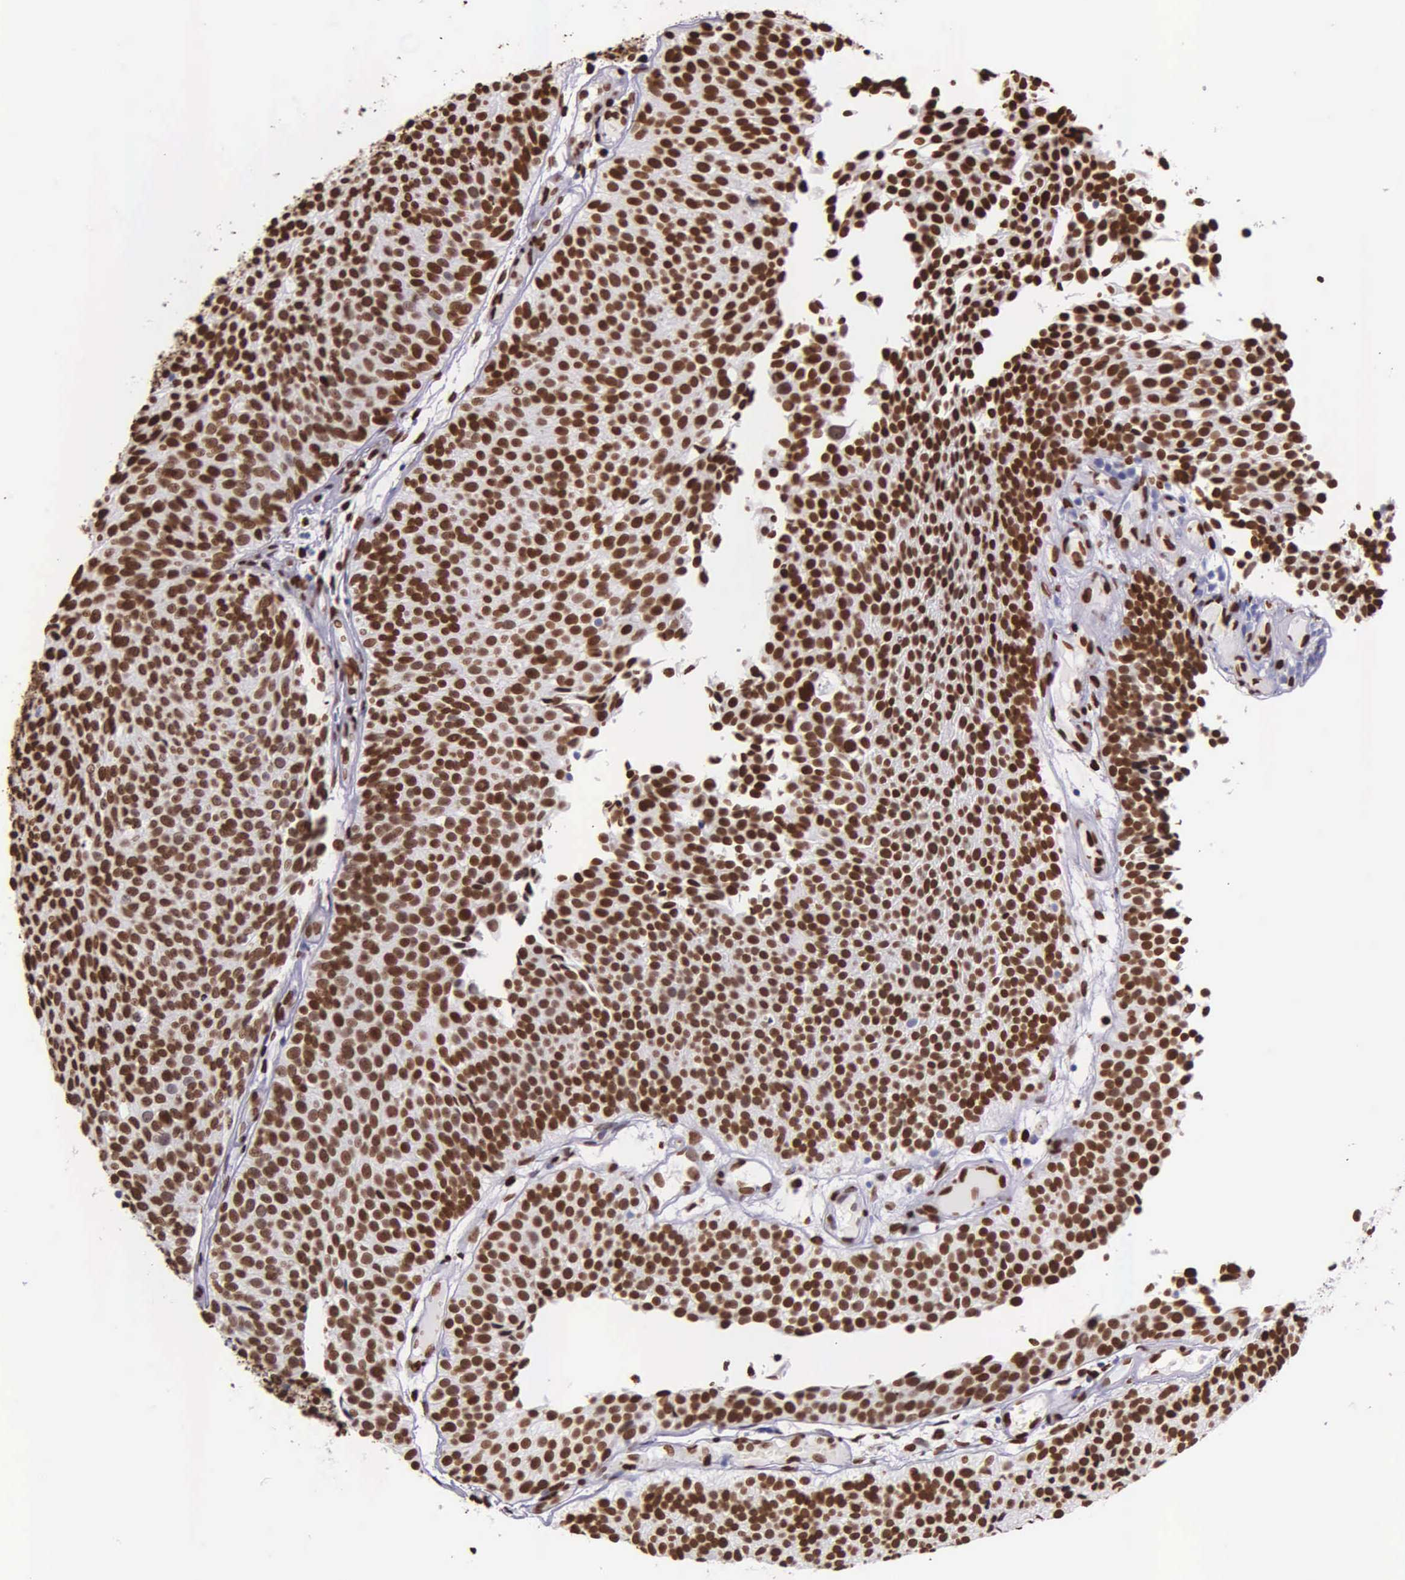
{"staining": {"intensity": "strong", "quantity": ">75%", "location": "nuclear"}, "tissue": "urothelial cancer", "cell_type": "Tumor cells", "image_type": "cancer", "snomed": [{"axis": "morphology", "description": "Urothelial carcinoma, Low grade"}, {"axis": "topography", "description": "Urinary bladder"}], "caption": "Protein staining exhibits strong nuclear staining in about >75% of tumor cells in urothelial carcinoma (low-grade).", "gene": "H1-0", "patient": {"sex": "male", "age": 85}}